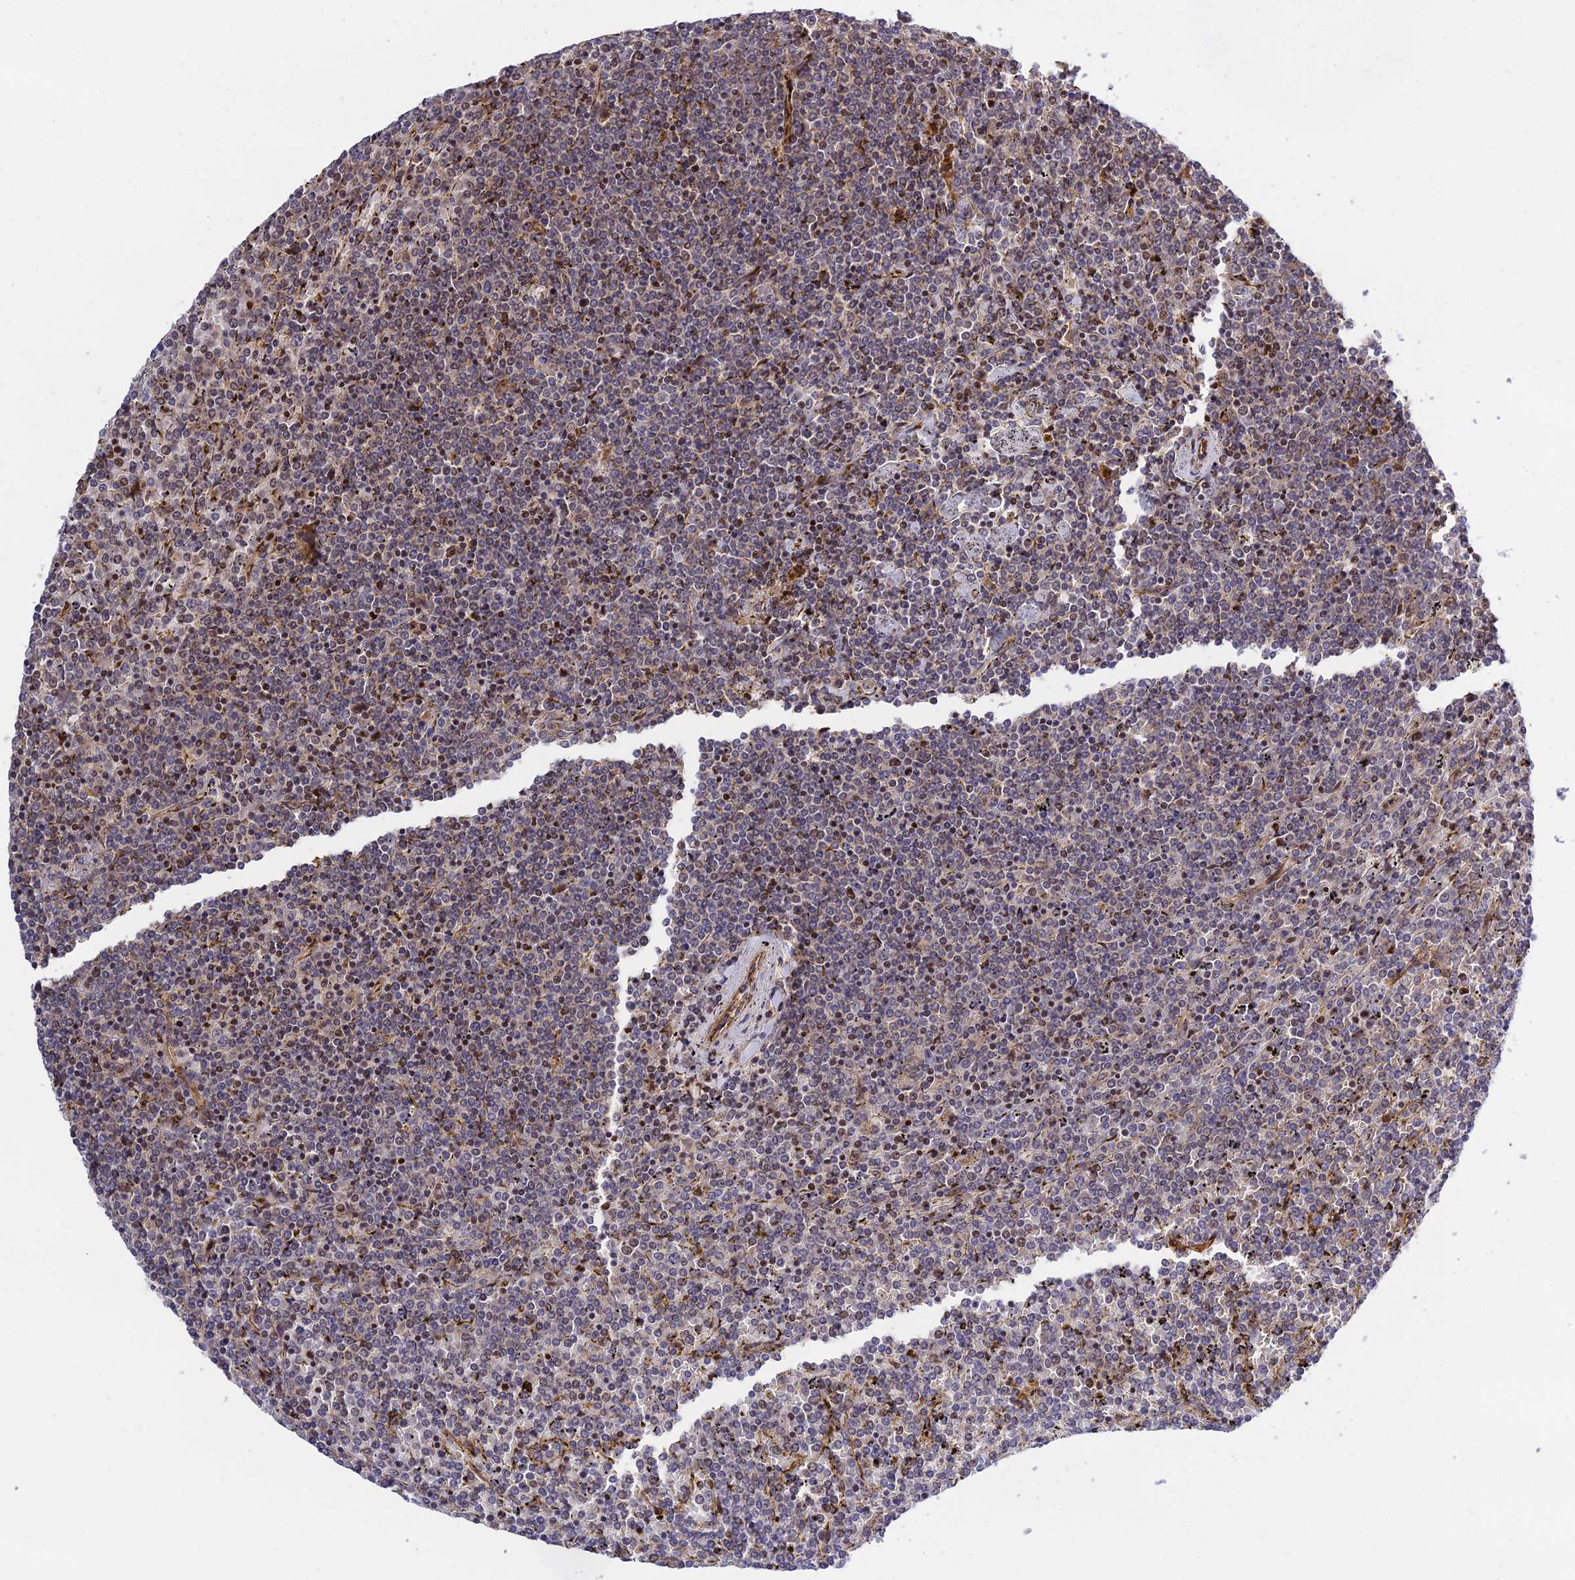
{"staining": {"intensity": "negative", "quantity": "none", "location": "none"}, "tissue": "lymphoma", "cell_type": "Tumor cells", "image_type": "cancer", "snomed": [{"axis": "morphology", "description": "Malignant lymphoma, non-Hodgkin's type, Low grade"}, {"axis": "topography", "description": "Spleen"}], "caption": "There is no significant staining in tumor cells of low-grade malignant lymphoma, non-Hodgkin's type. (DAB (3,3'-diaminobenzidine) IHC with hematoxylin counter stain).", "gene": "SMG6", "patient": {"sex": "female", "age": 19}}